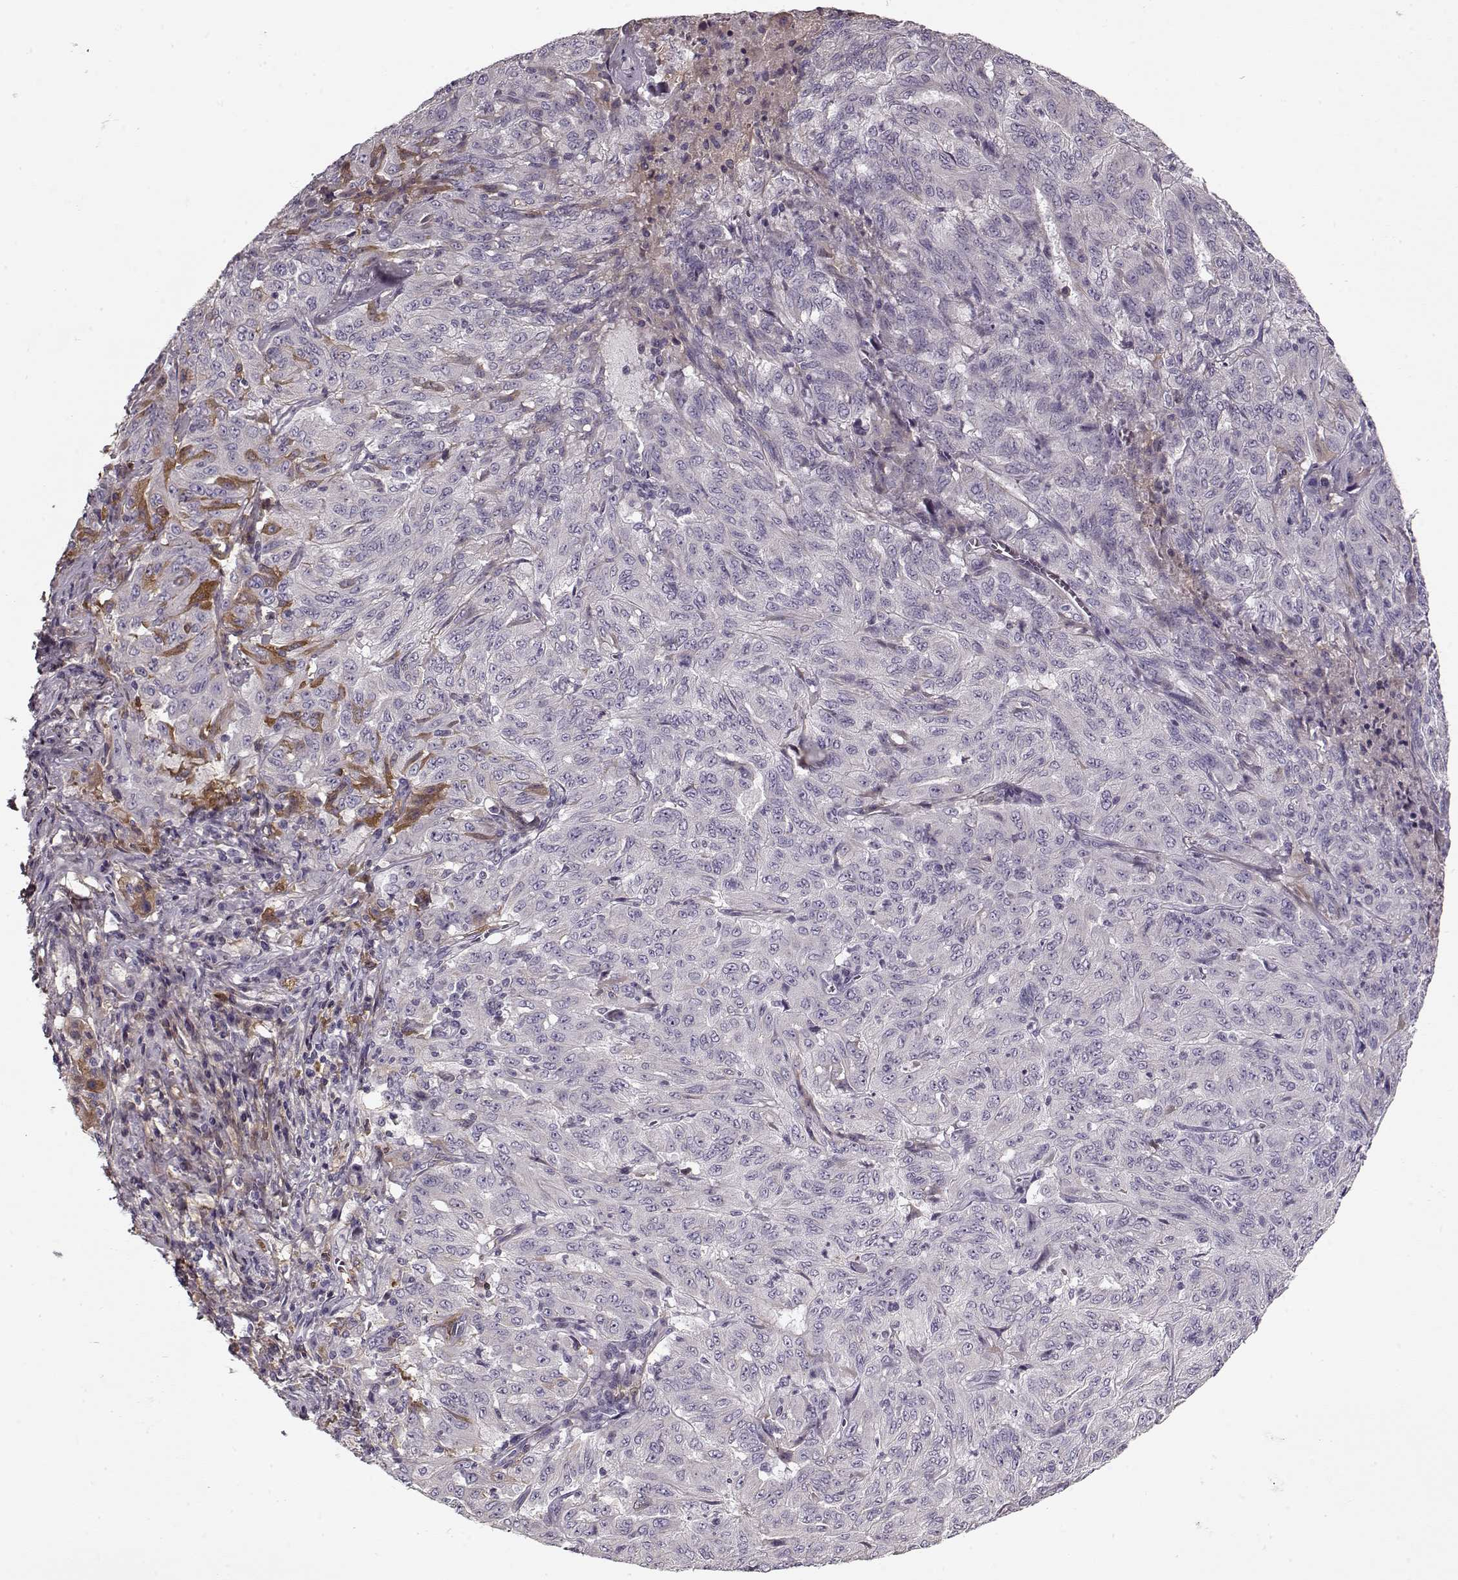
{"staining": {"intensity": "negative", "quantity": "none", "location": "none"}, "tissue": "pancreatic cancer", "cell_type": "Tumor cells", "image_type": "cancer", "snomed": [{"axis": "morphology", "description": "Adenocarcinoma, NOS"}, {"axis": "topography", "description": "Pancreas"}], "caption": "Immunohistochemical staining of adenocarcinoma (pancreatic) reveals no significant staining in tumor cells. (Brightfield microscopy of DAB (3,3'-diaminobenzidine) immunohistochemistry (IHC) at high magnification).", "gene": "LUM", "patient": {"sex": "male", "age": 63}}